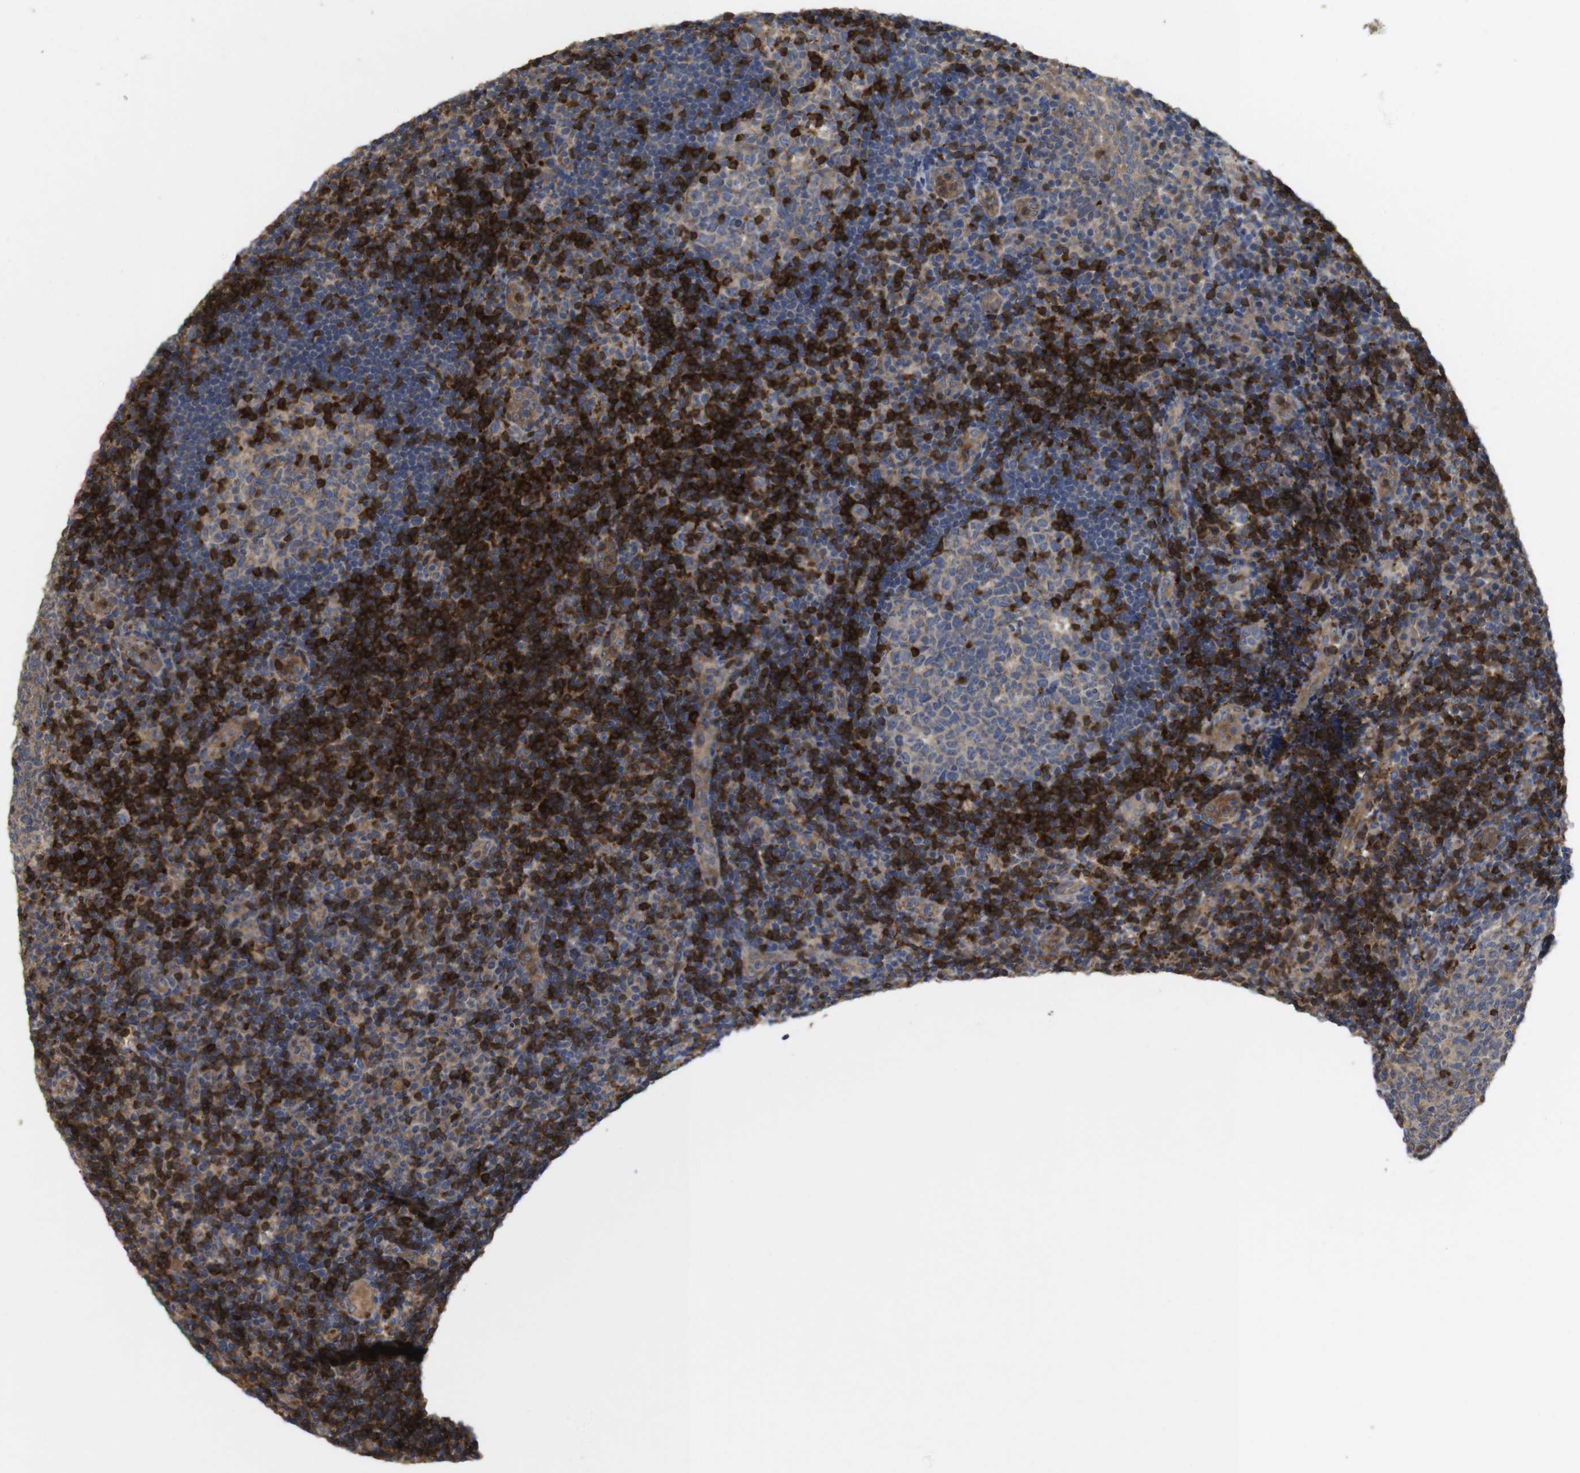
{"staining": {"intensity": "strong", "quantity": "25%-75%", "location": "cytoplasmic/membranous"}, "tissue": "tonsil", "cell_type": "Germinal center cells", "image_type": "normal", "snomed": [{"axis": "morphology", "description": "Normal tissue, NOS"}, {"axis": "topography", "description": "Tonsil"}], "caption": "Immunohistochemistry image of unremarkable human tonsil stained for a protein (brown), which demonstrates high levels of strong cytoplasmic/membranous staining in approximately 25%-75% of germinal center cells.", "gene": "TIAM1", "patient": {"sex": "female", "age": 40}}